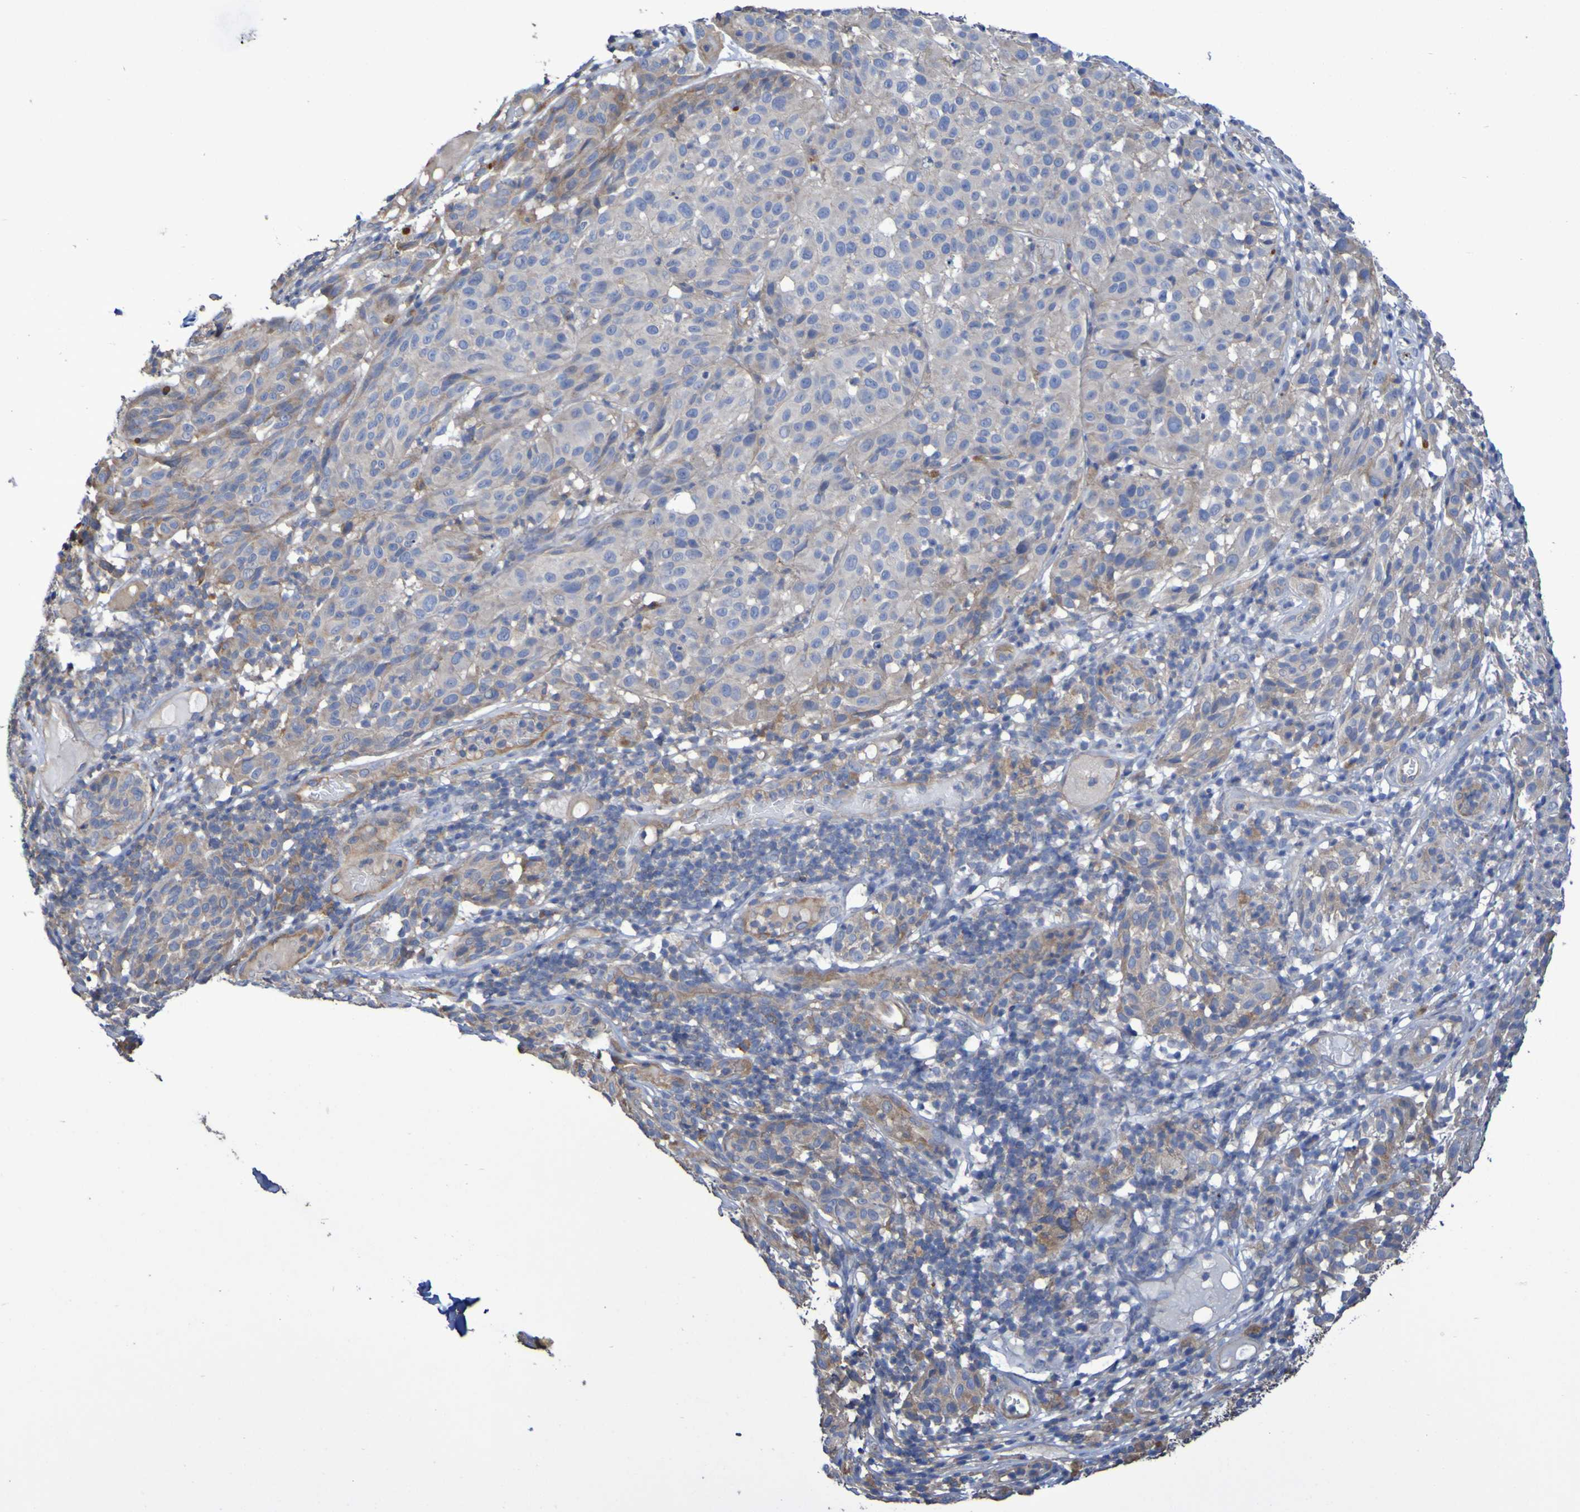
{"staining": {"intensity": "weak", "quantity": "25%-75%", "location": "cytoplasmic/membranous"}, "tissue": "melanoma", "cell_type": "Tumor cells", "image_type": "cancer", "snomed": [{"axis": "morphology", "description": "Malignant melanoma, NOS"}, {"axis": "topography", "description": "Skin"}], "caption": "This is an image of immunohistochemistry (IHC) staining of melanoma, which shows weak expression in the cytoplasmic/membranous of tumor cells.", "gene": "SYNJ1", "patient": {"sex": "female", "age": 46}}